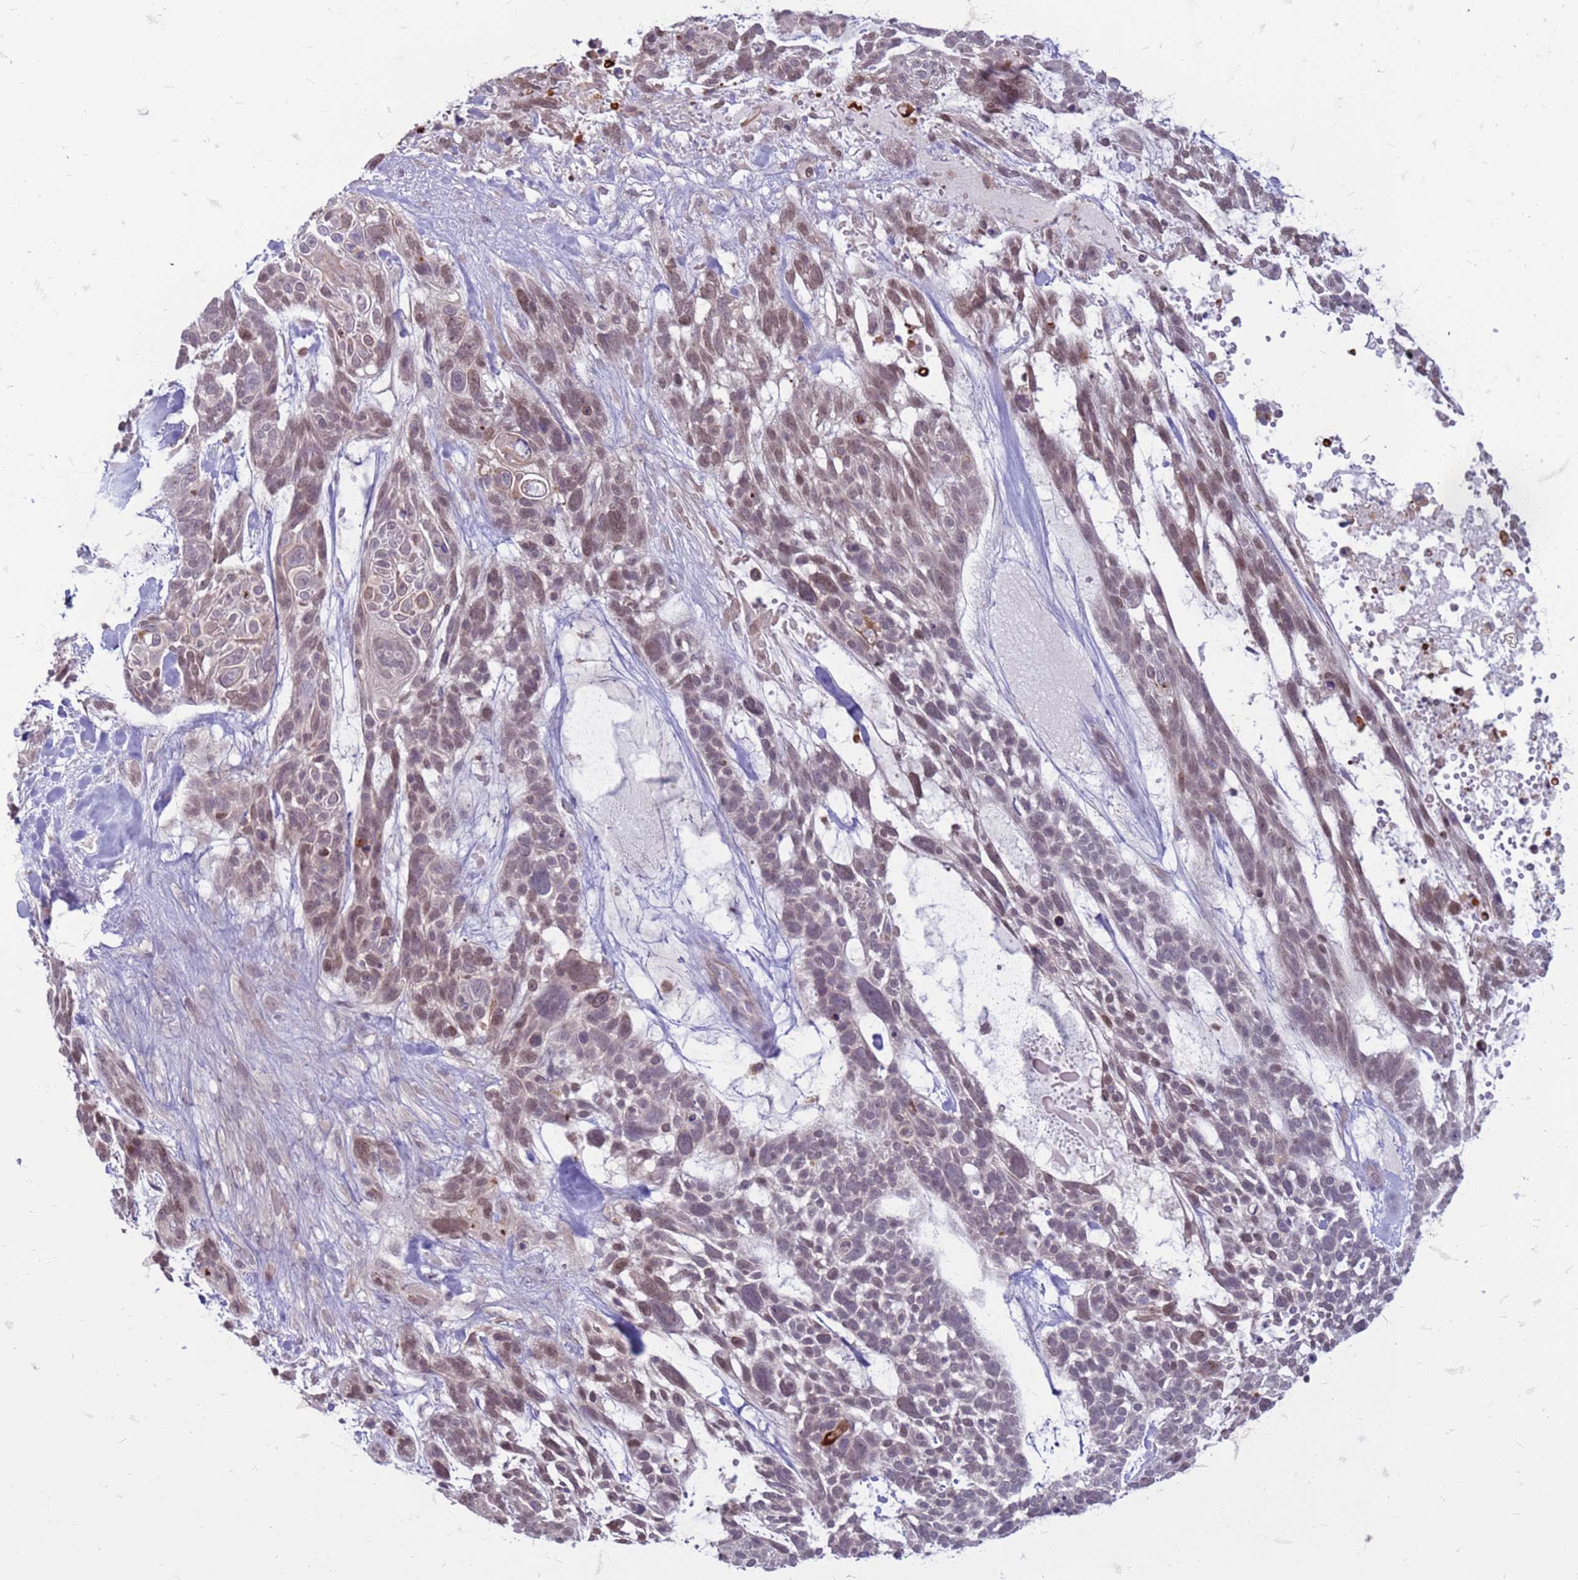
{"staining": {"intensity": "weak", "quantity": "25%-75%", "location": "cytoplasmic/membranous,nuclear"}, "tissue": "skin cancer", "cell_type": "Tumor cells", "image_type": "cancer", "snomed": [{"axis": "morphology", "description": "Basal cell carcinoma"}, {"axis": "topography", "description": "Skin"}], "caption": "Immunohistochemical staining of human basal cell carcinoma (skin) reveals weak cytoplasmic/membranous and nuclear protein staining in approximately 25%-75% of tumor cells.", "gene": "SLC15A3", "patient": {"sex": "male", "age": 88}}